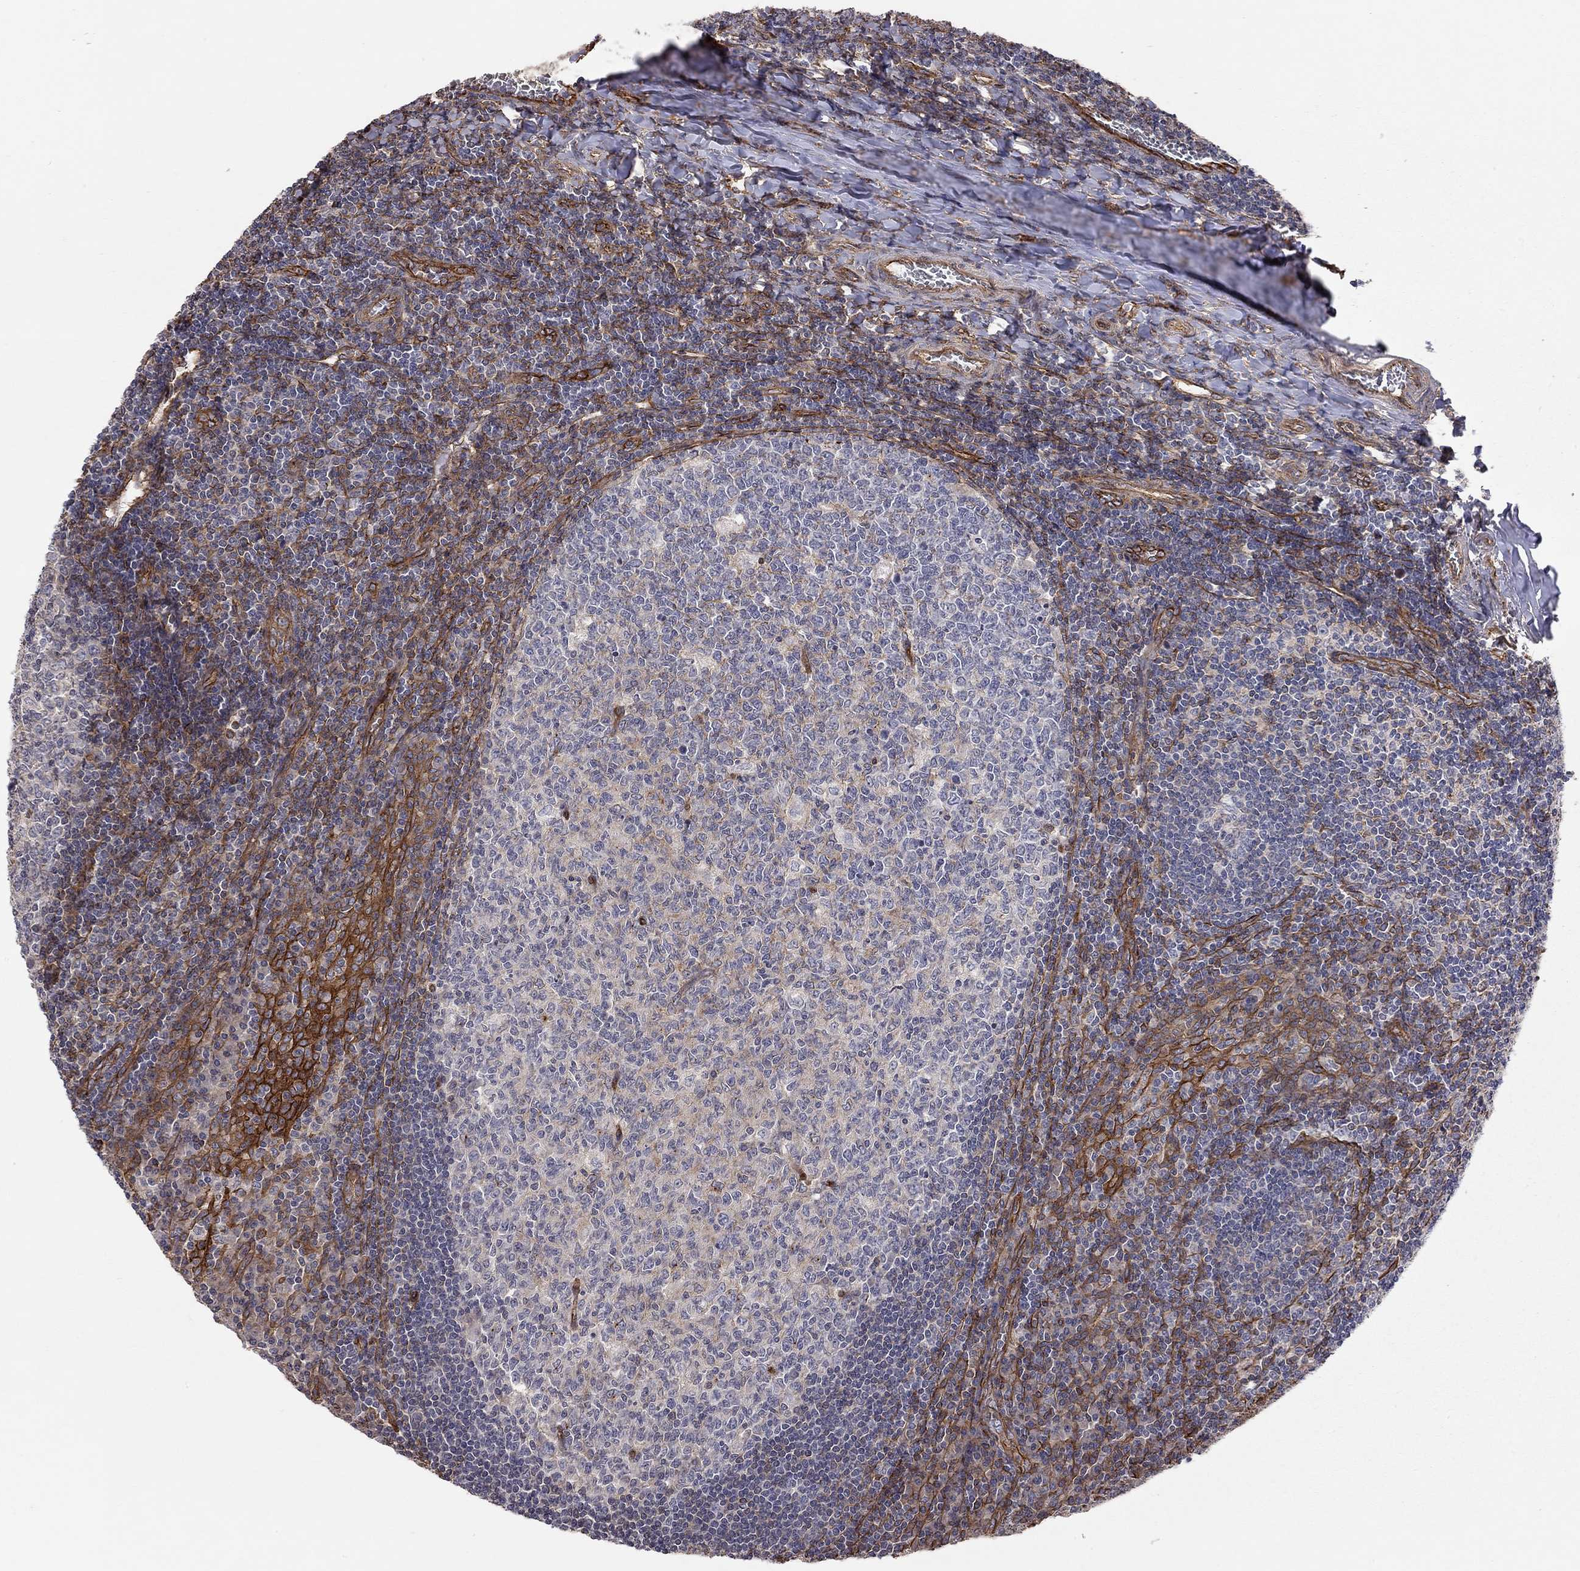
{"staining": {"intensity": "negative", "quantity": "none", "location": "none"}, "tissue": "tonsil", "cell_type": "Germinal center cells", "image_type": "normal", "snomed": [{"axis": "morphology", "description": "Normal tissue, NOS"}, {"axis": "topography", "description": "Tonsil"}], "caption": "Tonsil stained for a protein using IHC exhibits no positivity germinal center cells.", "gene": "RASEF", "patient": {"sex": "female", "age": 13}}